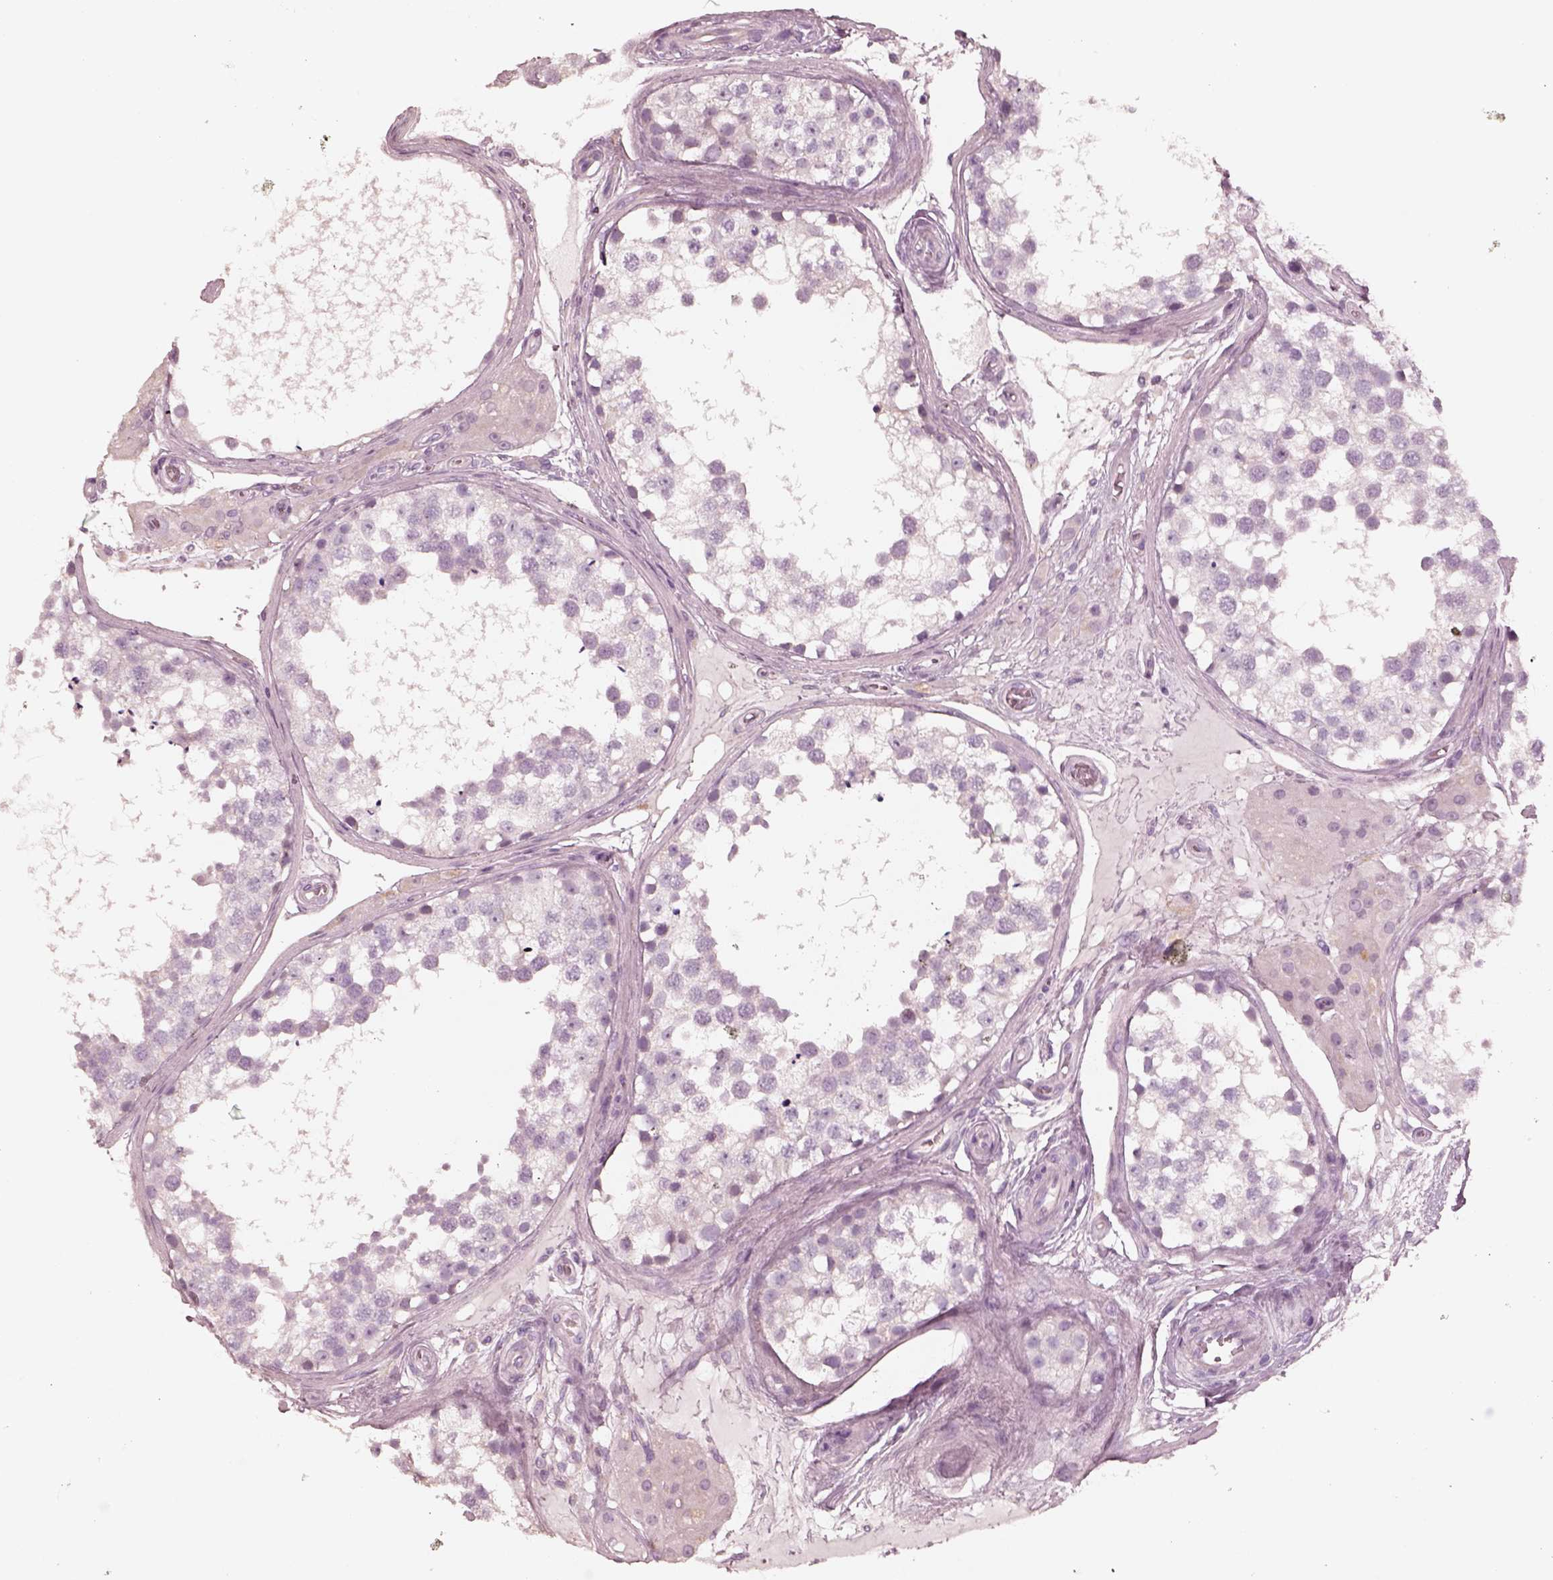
{"staining": {"intensity": "negative", "quantity": "none", "location": "none"}, "tissue": "testis", "cell_type": "Cells in seminiferous ducts", "image_type": "normal", "snomed": [{"axis": "morphology", "description": "Normal tissue, NOS"}, {"axis": "morphology", "description": "Seminoma, NOS"}, {"axis": "topography", "description": "Testis"}], "caption": "Immunohistochemistry of benign testis exhibits no staining in cells in seminiferous ducts.", "gene": "ZP4", "patient": {"sex": "male", "age": 65}}